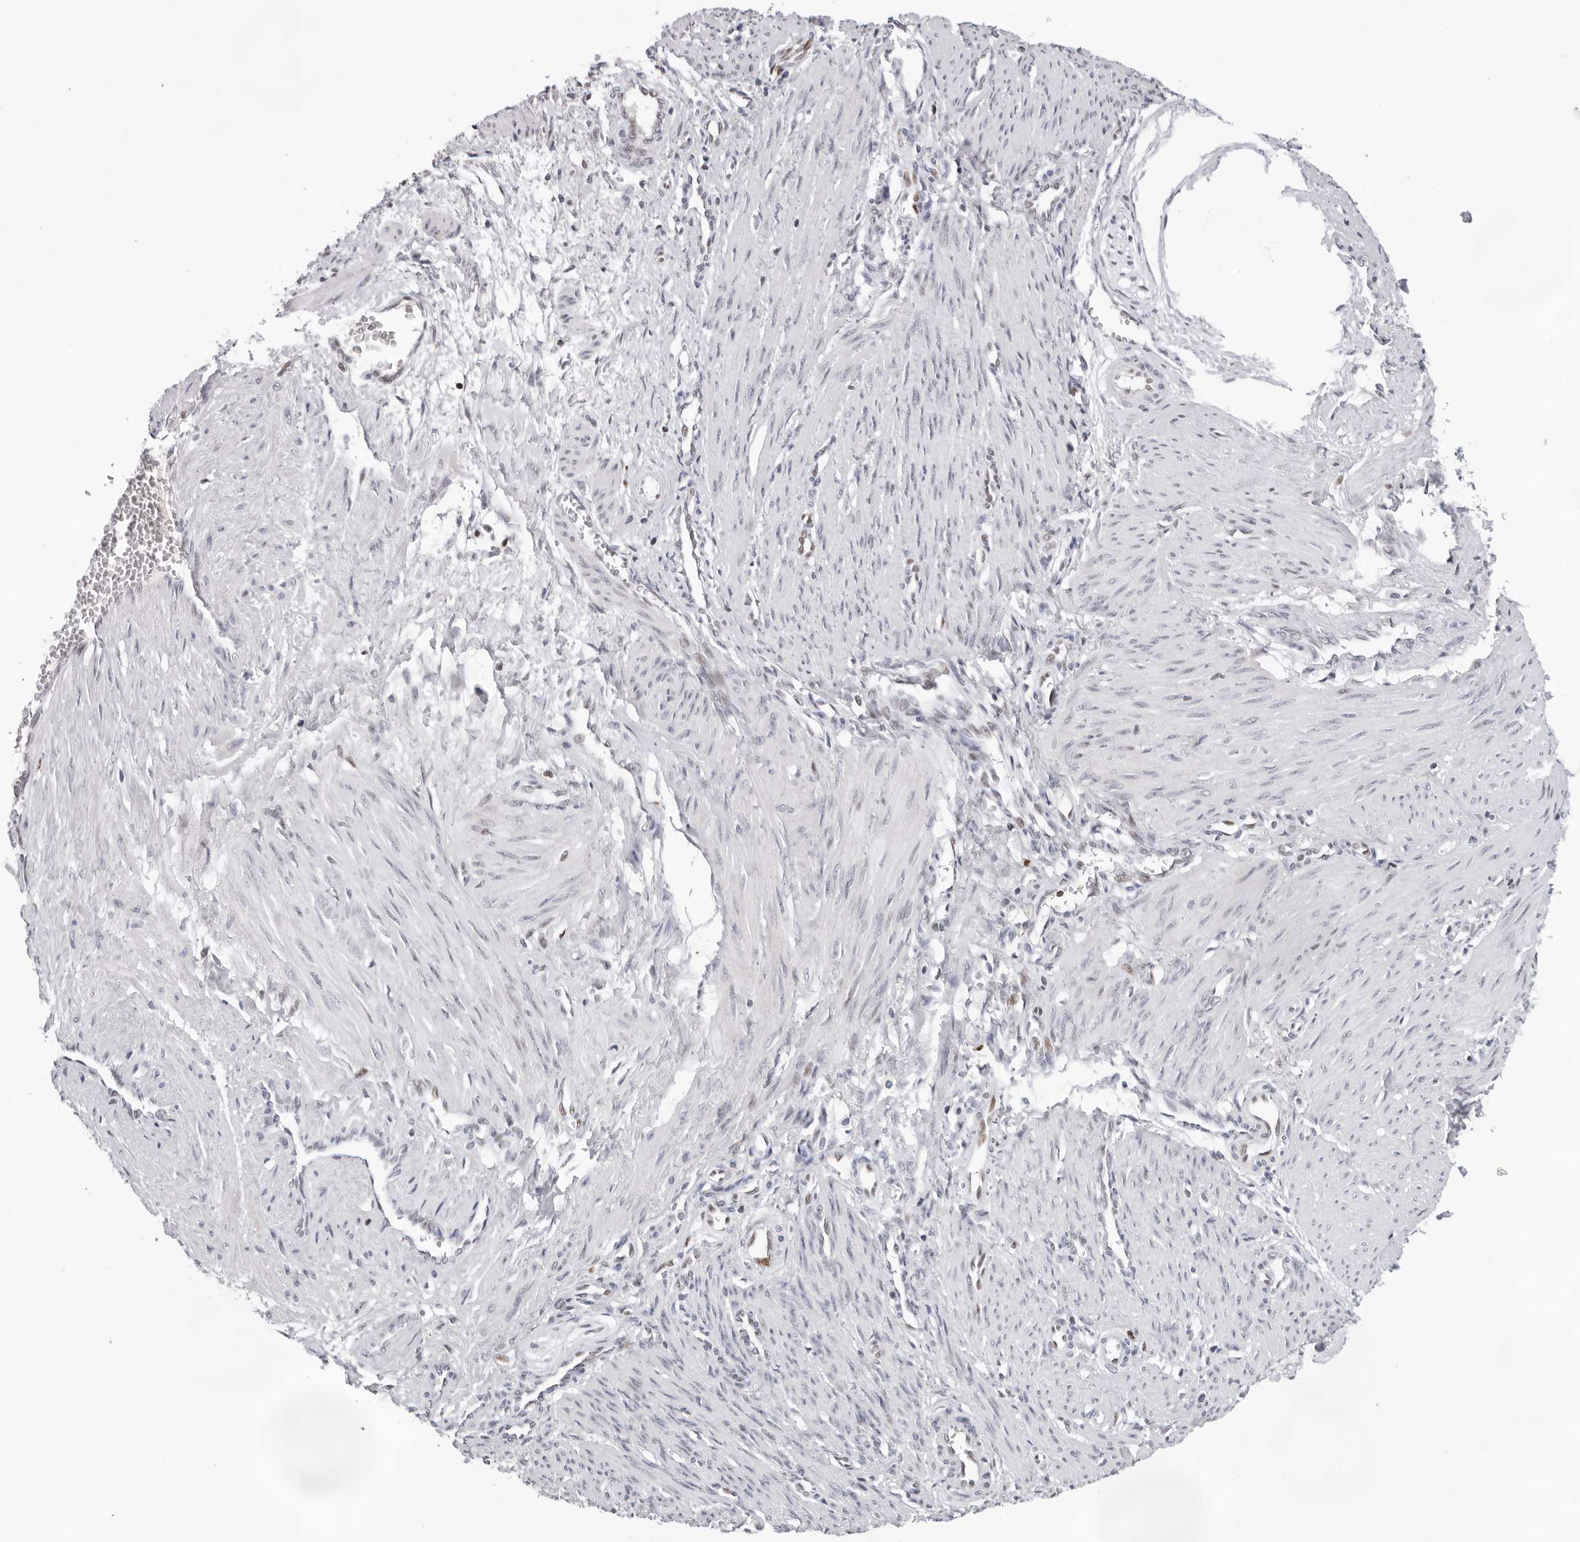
{"staining": {"intensity": "negative", "quantity": "none", "location": "none"}, "tissue": "smooth muscle", "cell_type": "Smooth muscle cells", "image_type": "normal", "snomed": [{"axis": "morphology", "description": "Normal tissue, NOS"}, {"axis": "topography", "description": "Endometrium"}], "caption": "The histopathology image demonstrates no staining of smooth muscle cells in benign smooth muscle.", "gene": "OGG1", "patient": {"sex": "female", "age": 33}}